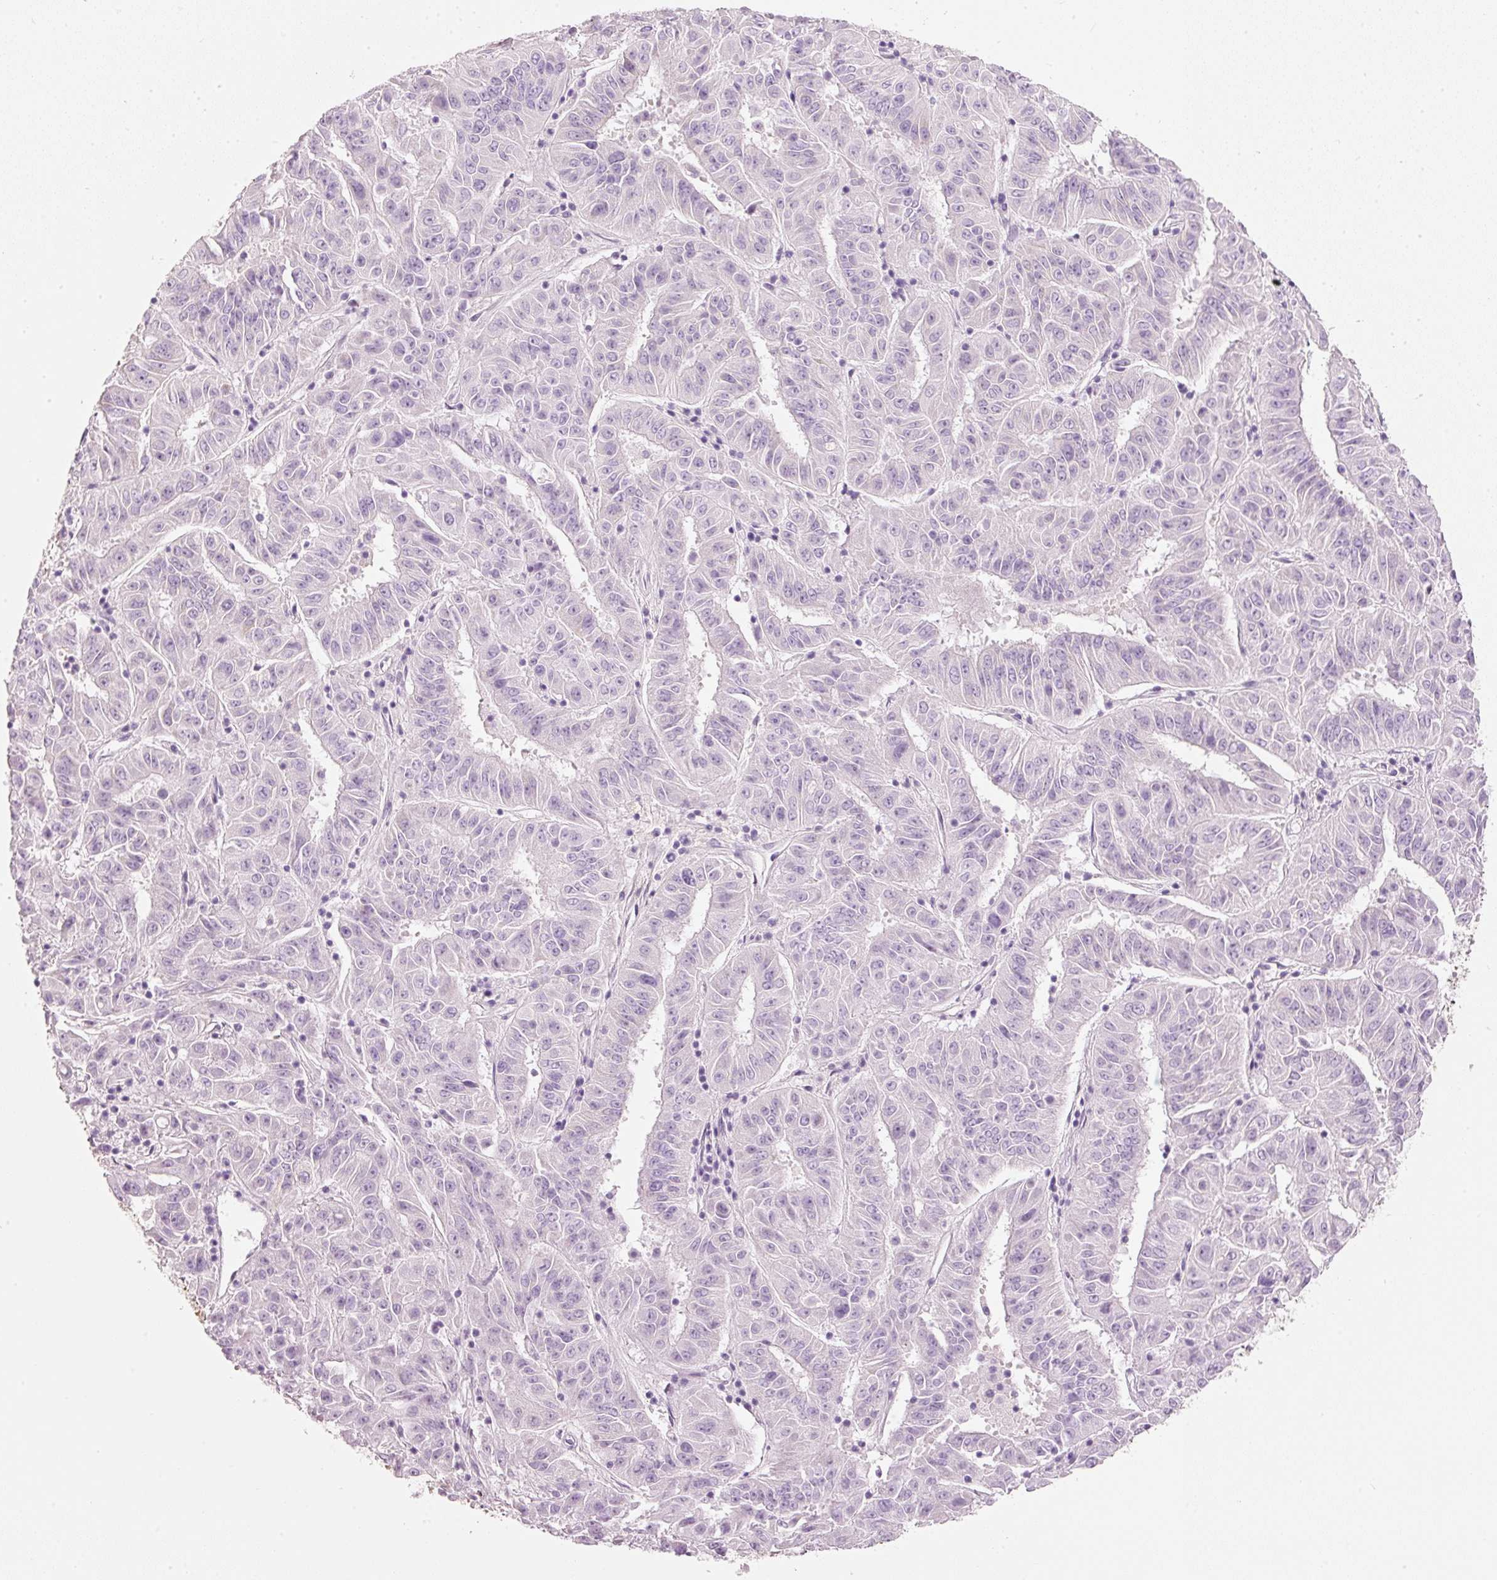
{"staining": {"intensity": "negative", "quantity": "none", "location": "none"}, "tissue": "pancreatic cancer", "cell_type": "Tumor cells", "image_type": "cancer", "snomed": [{"axis": "morphology", "description": "Adenocarcinoma, NOS"}, {"axis": "topography", "description": "Pancreas"}], "caption": "Immunohistochemical staining of pancreatic cancer shows no significant expression in tumor cells. (DAB (3,3'-diaminobenzidine) immunohistochemistry, high magnification).", "gene": "PDXDC1", "patient": {"sex": "male", "age": 63}}